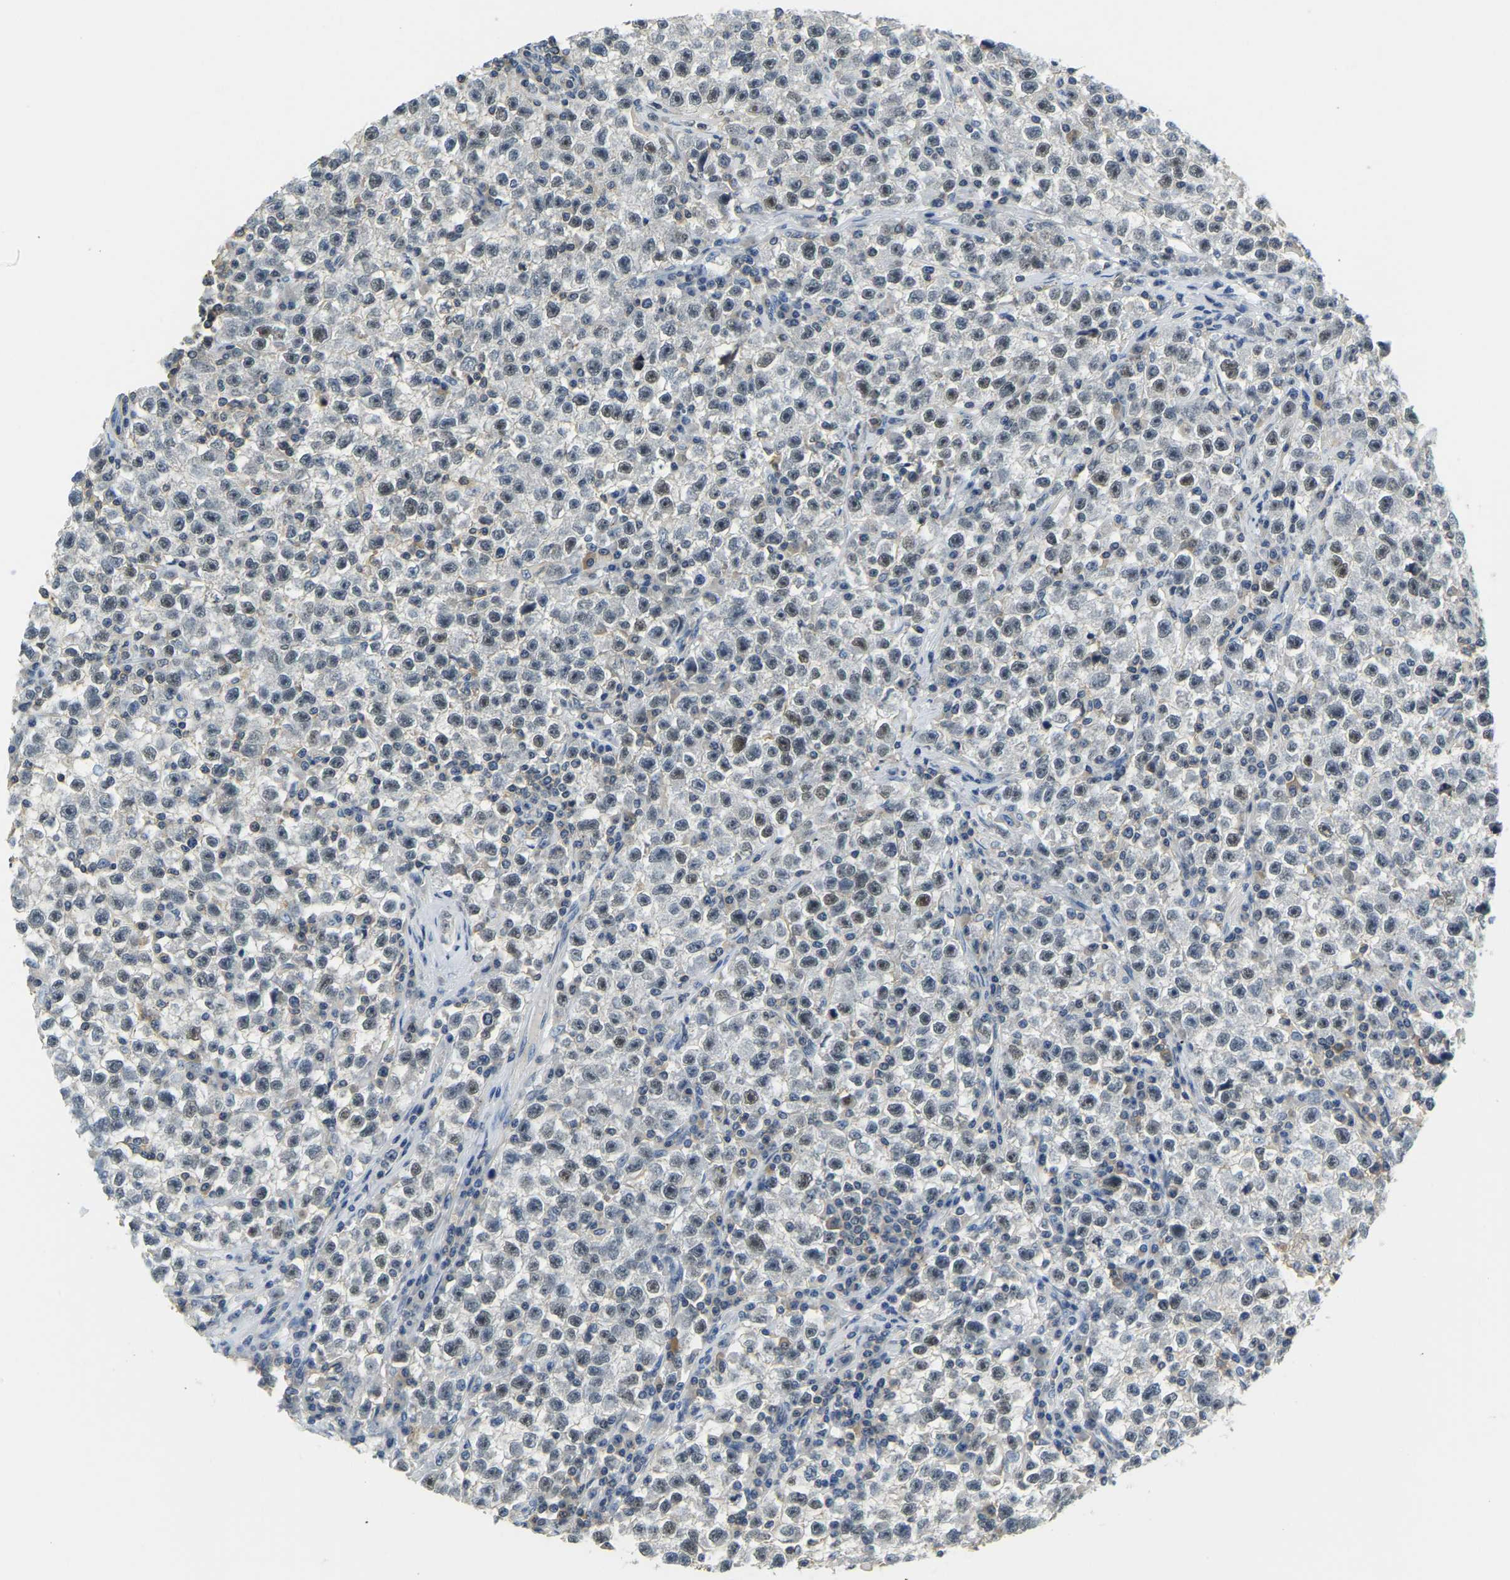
{"staining": {"intensity": "weak", "quantity": "25%-75%", "location": "nuclear"}, "tissue": "testis cancer", "cell_type": "Tumor cells", "image_type": "cancer", "snomed": [{"axis": "morphology", "description": "Seminoma, NOS"}, {"axis": "topography", "description": "Testis"}], "caption": "Immunohistochemistry (DAB) staining of human seminoma (testis) displays weak nuclear protein staining in approximately 25%-75% of tumor cells. The protein is stained brown, and the nuclei are stained in blue (DAB (3,3'-diaminobenzidine) IHC with brightfield microscopy, high magnification).", "gene": "RRP1", "patient": {"sex": "male", "age": 22}}